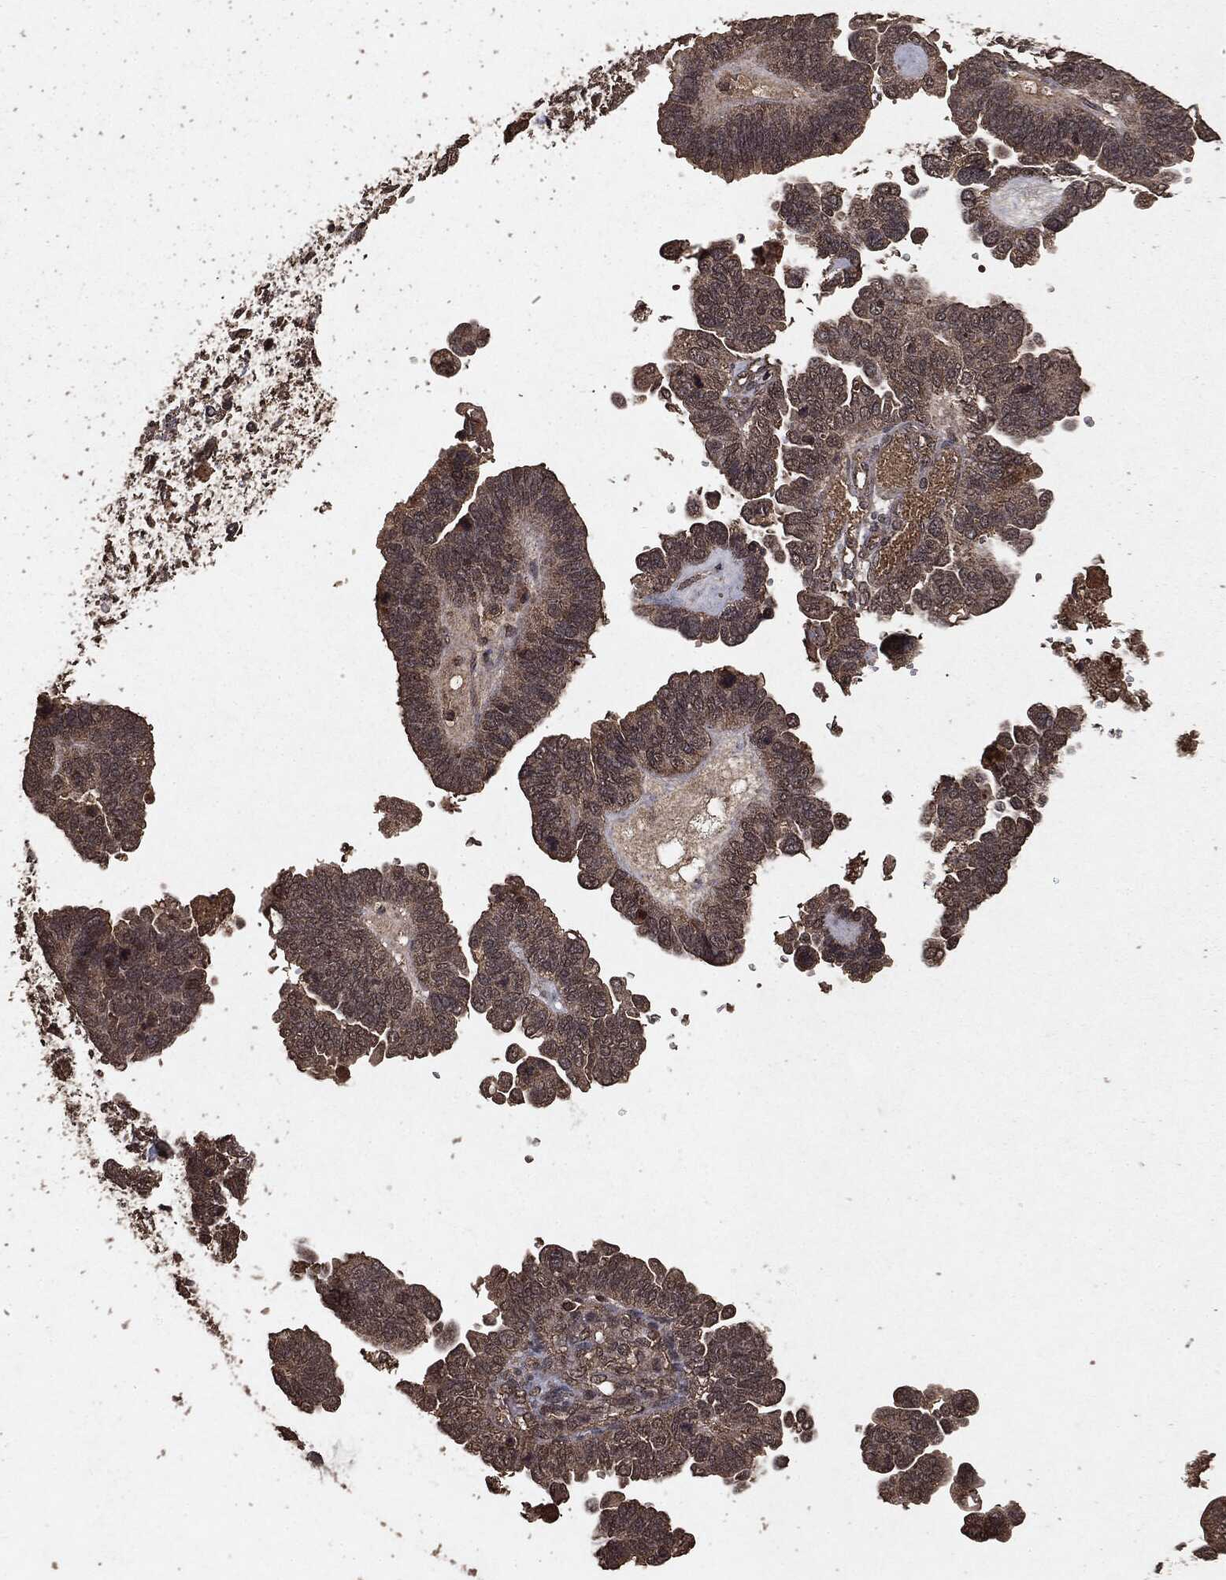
{"staining": {"intensity": "weak", "quantity": ">75%", "location": "cytoplasmic/membranous"}, "tissue": "ovarian cancer", "cell_type": "Tumor cells", "image_type": "cancer", "snomed": [{"axis": "morphology", "description": "Cystadenocarcinoma, serous, NOS"}, {"axis": "topography", "description": "Ovary"}], "caption": "The micrograph demonstrates immunohistochemical staining of ovarian serous cystadenocarcinoma. There is weak cytoplasmic/membranous staining is seen in about >75% of tumor cells.", "gene": "NME1", "patient": {"sex": "female", "age": 51}}